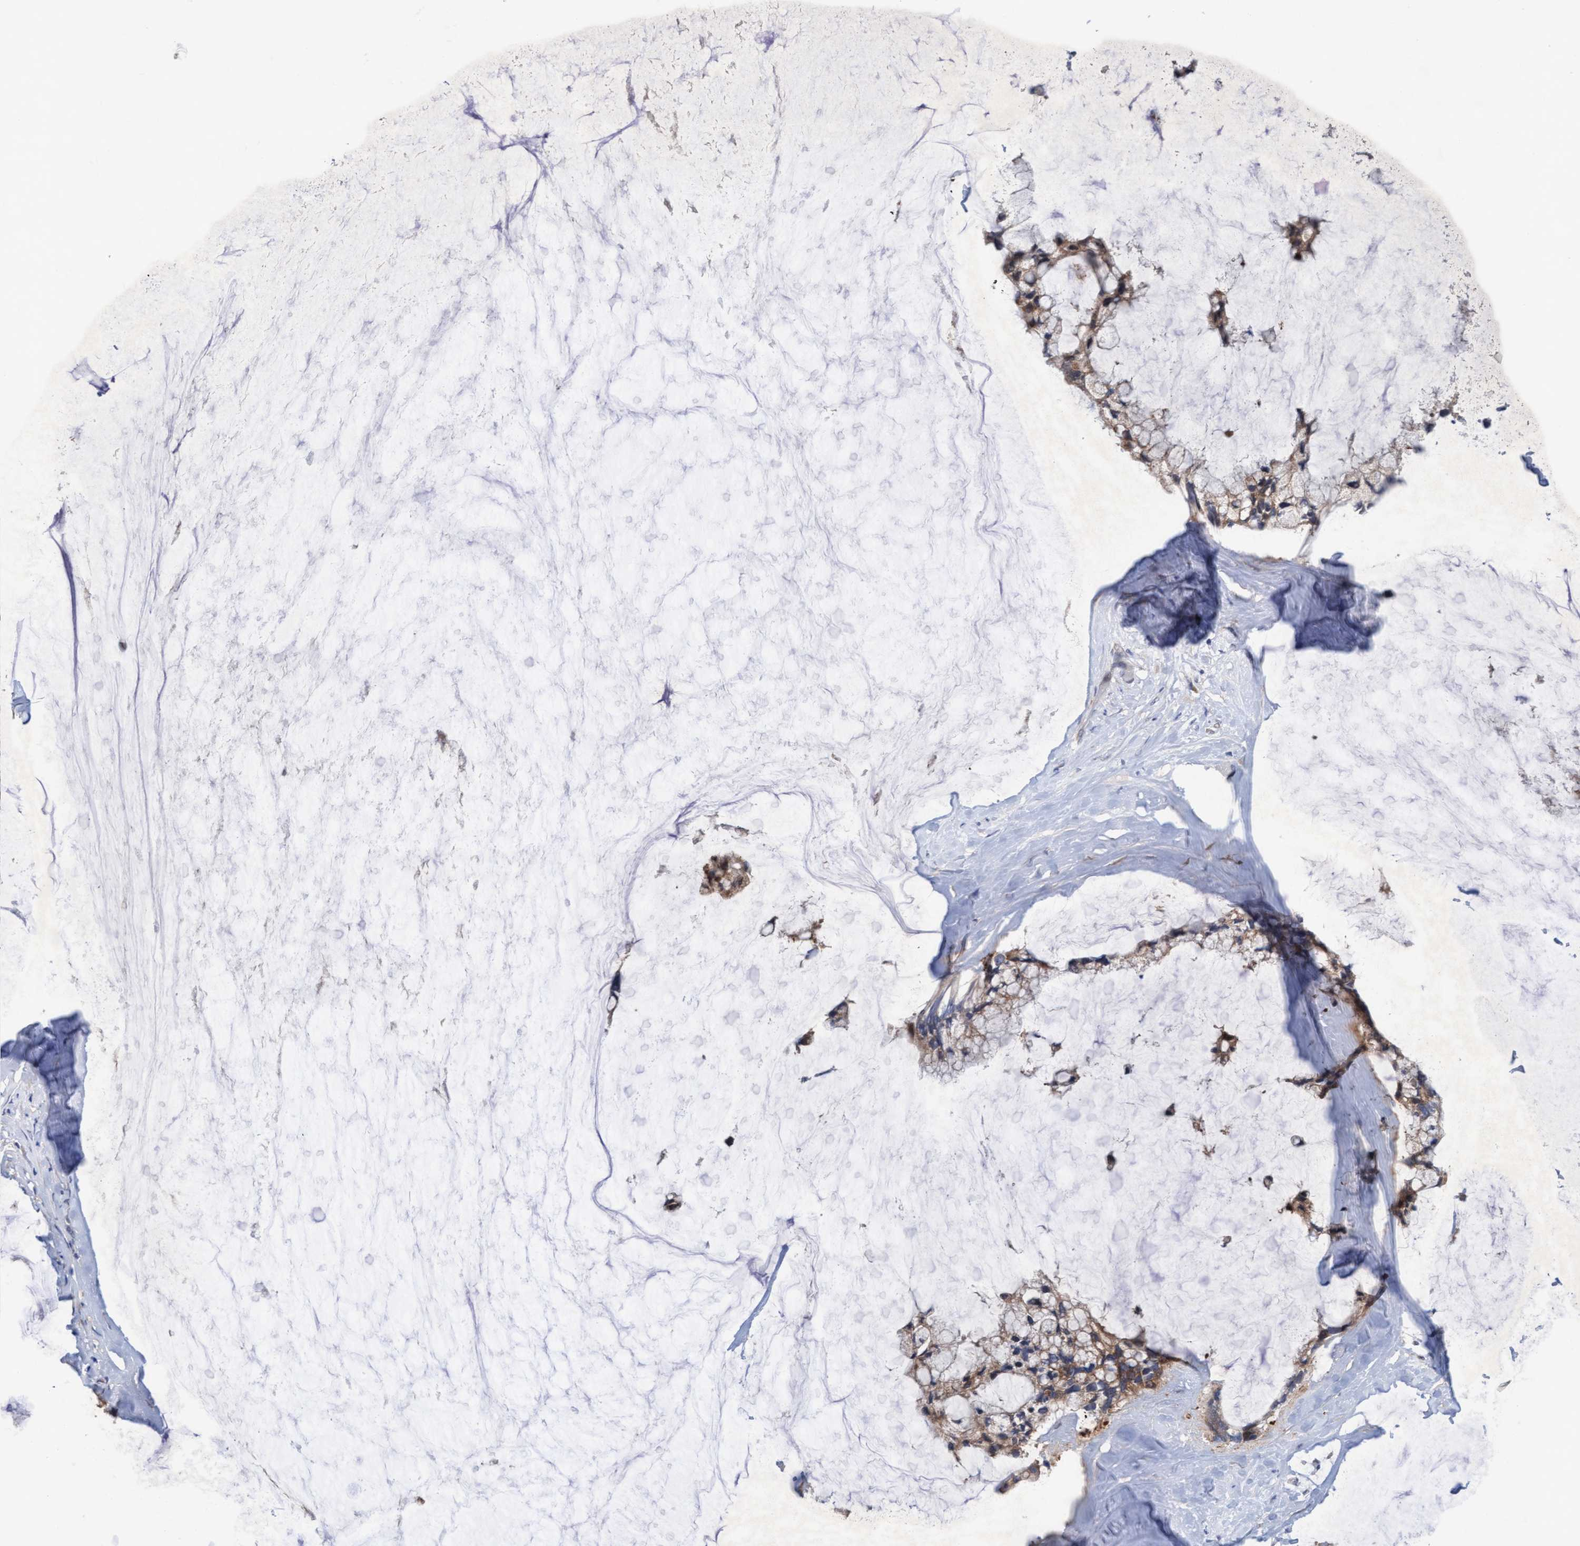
{"staining": {"intensity": "weak", "quantity": ">75%", "location": "cytoplasmic/membranous"}, "tissue": "ovarian cancer", "cell_type": "Tumor cells", "image_type": "cancer", "snomed": [{"axis": "morphology", "description": "Cystadenocarcinoma, mucinous, NOS"}, {"axis": "topography", "description": "Ovary"}], "caption": "Immunohistochemical staining of human ovarian mucinous cystadenocarcinoma shows low levels of weak cytoplasmic/membranous protein expression in approximately >75% of tumor cells.", "gene": "PLCD1", "patient": {"sex": "female", "age": 39}}